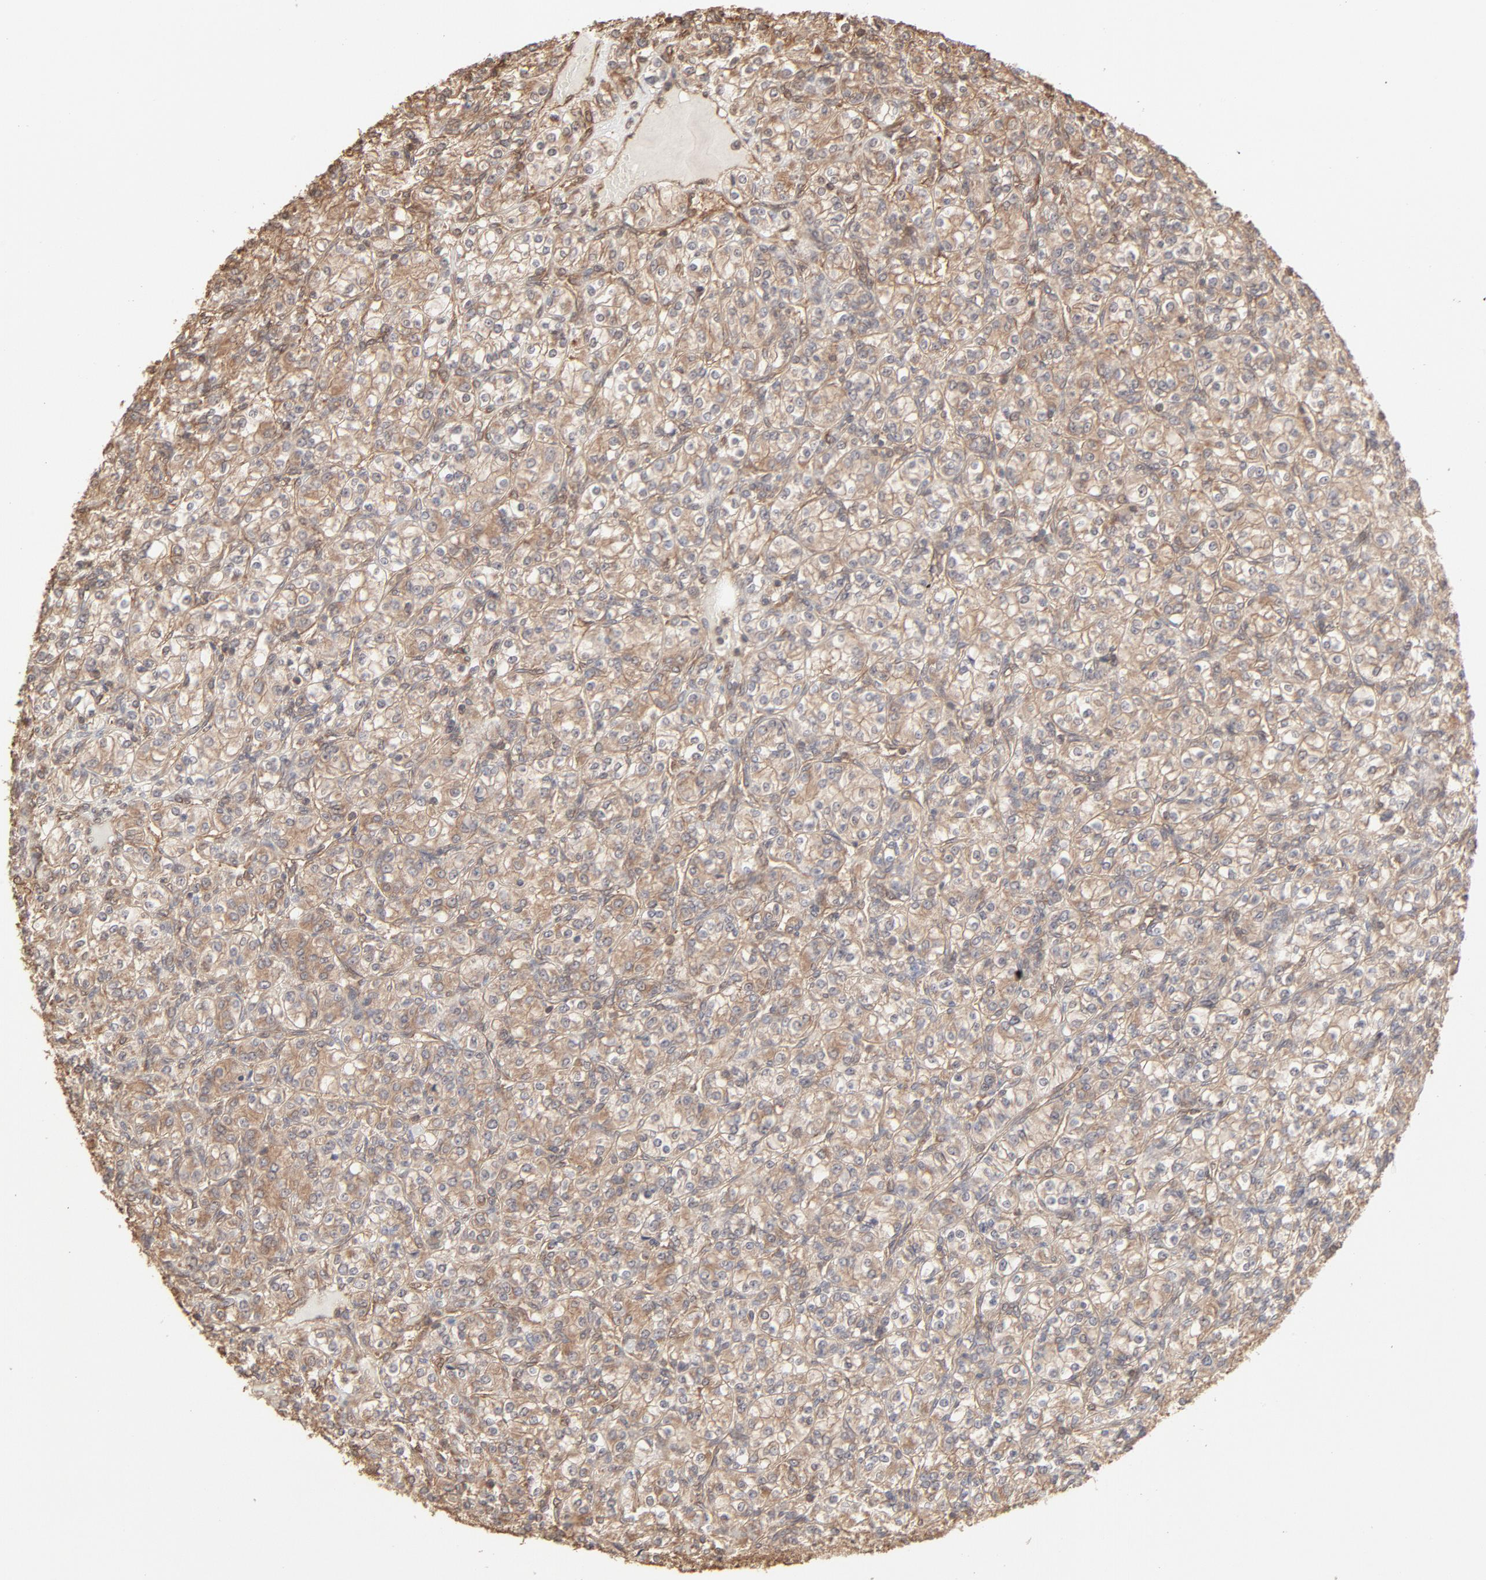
{"staining": {"intensity": "weak", "quantity": ">75%", "location": "cytoplasmic/membranous"}, "tissue": "renal cancer", "cell_type": "Tumor cells", "image_type": "cancer", "snomed": [{"axis": "morphology", "description": "Adenocarcinoma, NOS"}, {"axis": "topography", "description": "Kidney"}], "caption": "A high-resolution histopathology image shows IHC staining of renal cancer (adenocarcinoma), which displays weak cytoplasmic/membranous positivity in approximately >75% of tumor cells. The staining is performed using DAB brown chromogen to label protein expression. The nuclei are counter-stained blue using hematoxylin.", "gene": "PPP2CA", "patient": {"sex": "male", "age": 77}}